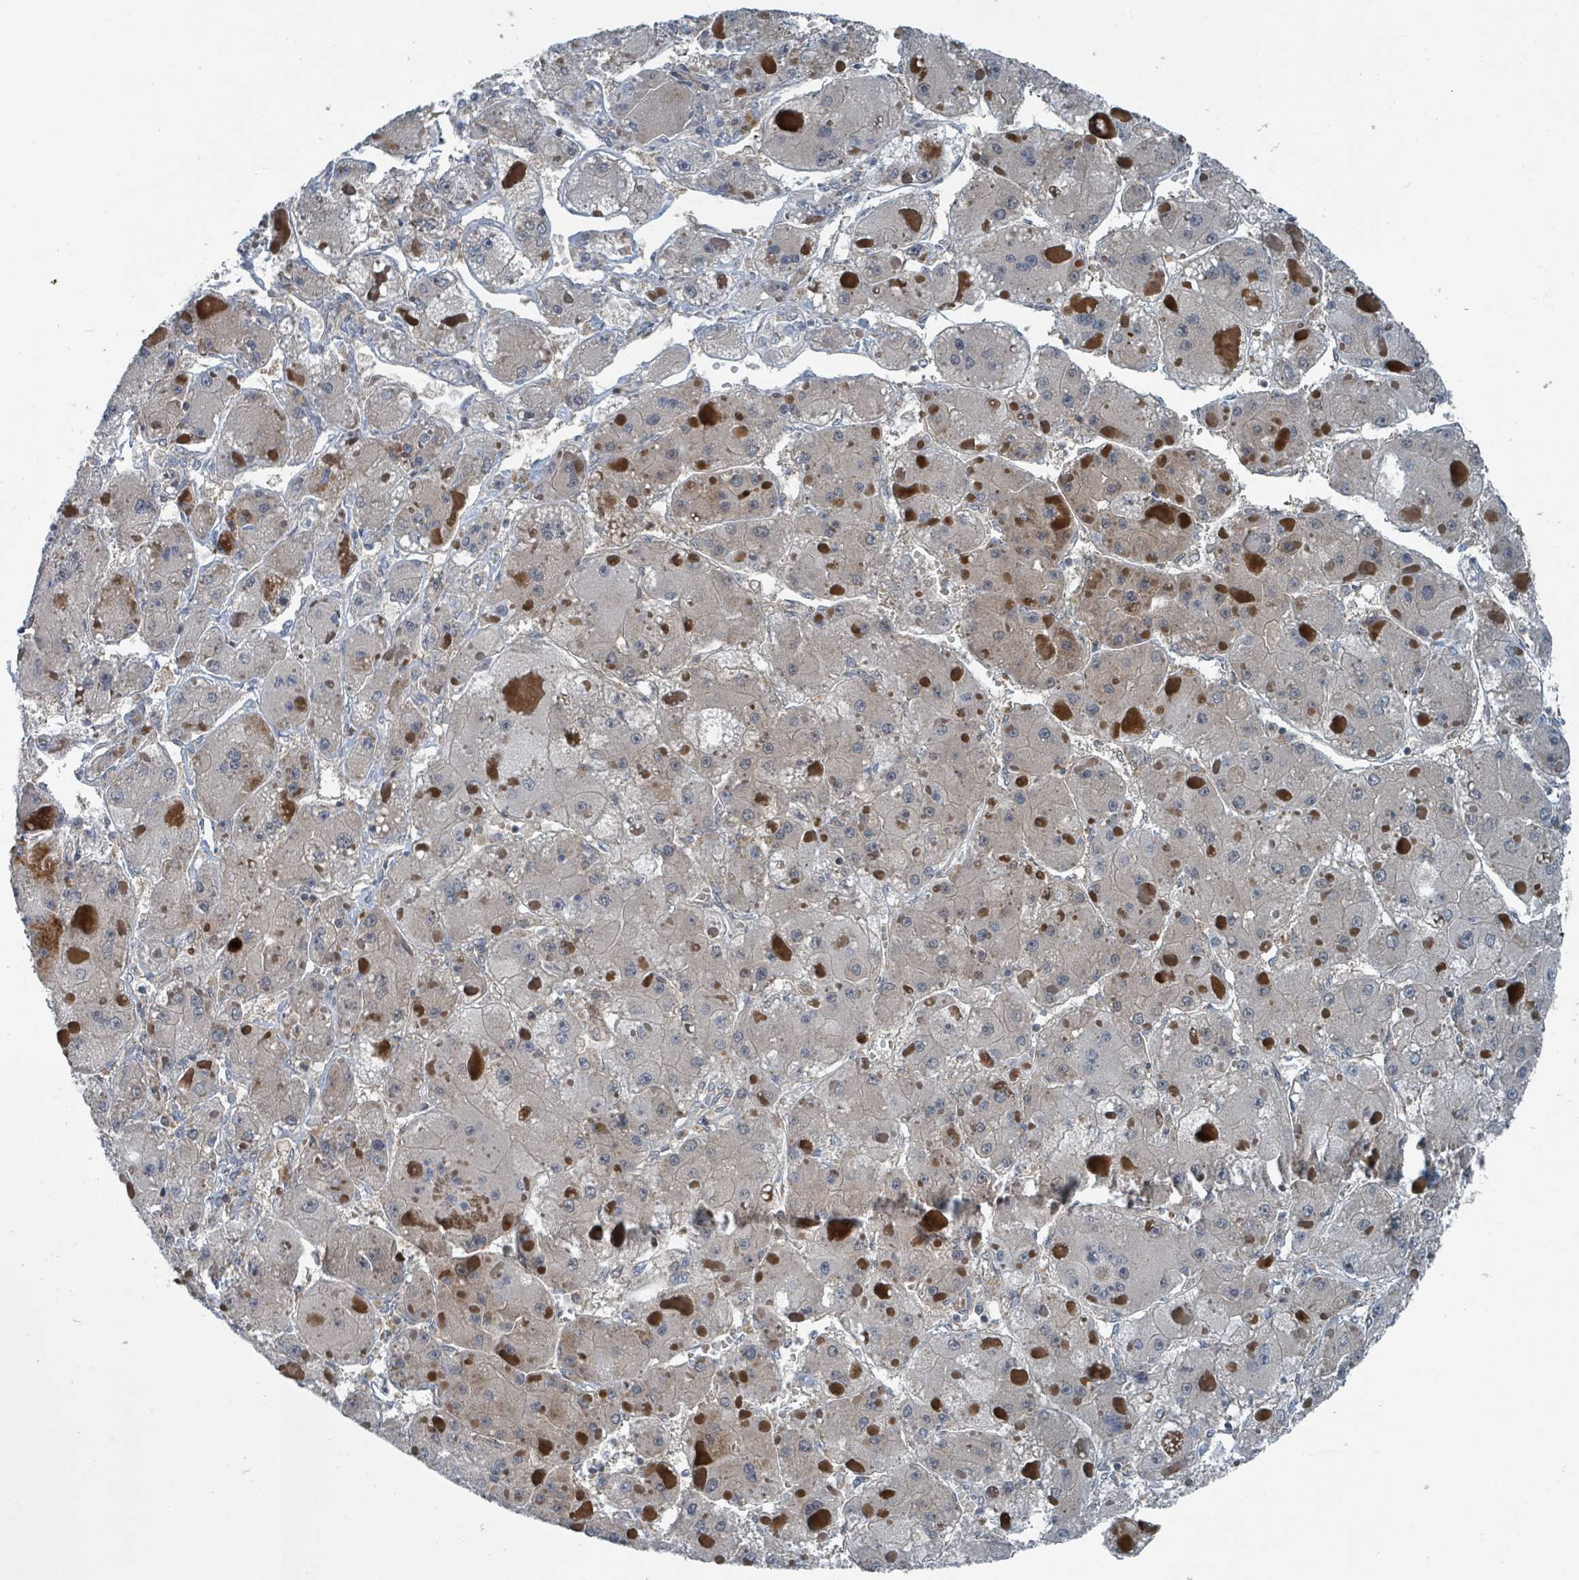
{"staining": {"intensity": "negative", "quantity": "none", "location": "none"}, "tissue": "liver cancer", "cell_type": "Tumor cells", "image_type": "cancer", "snomed": [{"axis": "morphology", "description": "Carcinoma, Hepatocellular, NOS"}, {"axis": "topography", "description": "Liver"}], "caption": "High power microscopy micrograph of an immunohistochemistry photomicrograph of hepatocellular carcinoma (liver), revealing no significant expression in tumor cells.", "gene": "GOLGA7", "patient": {"sex": "female", "age": 73}}